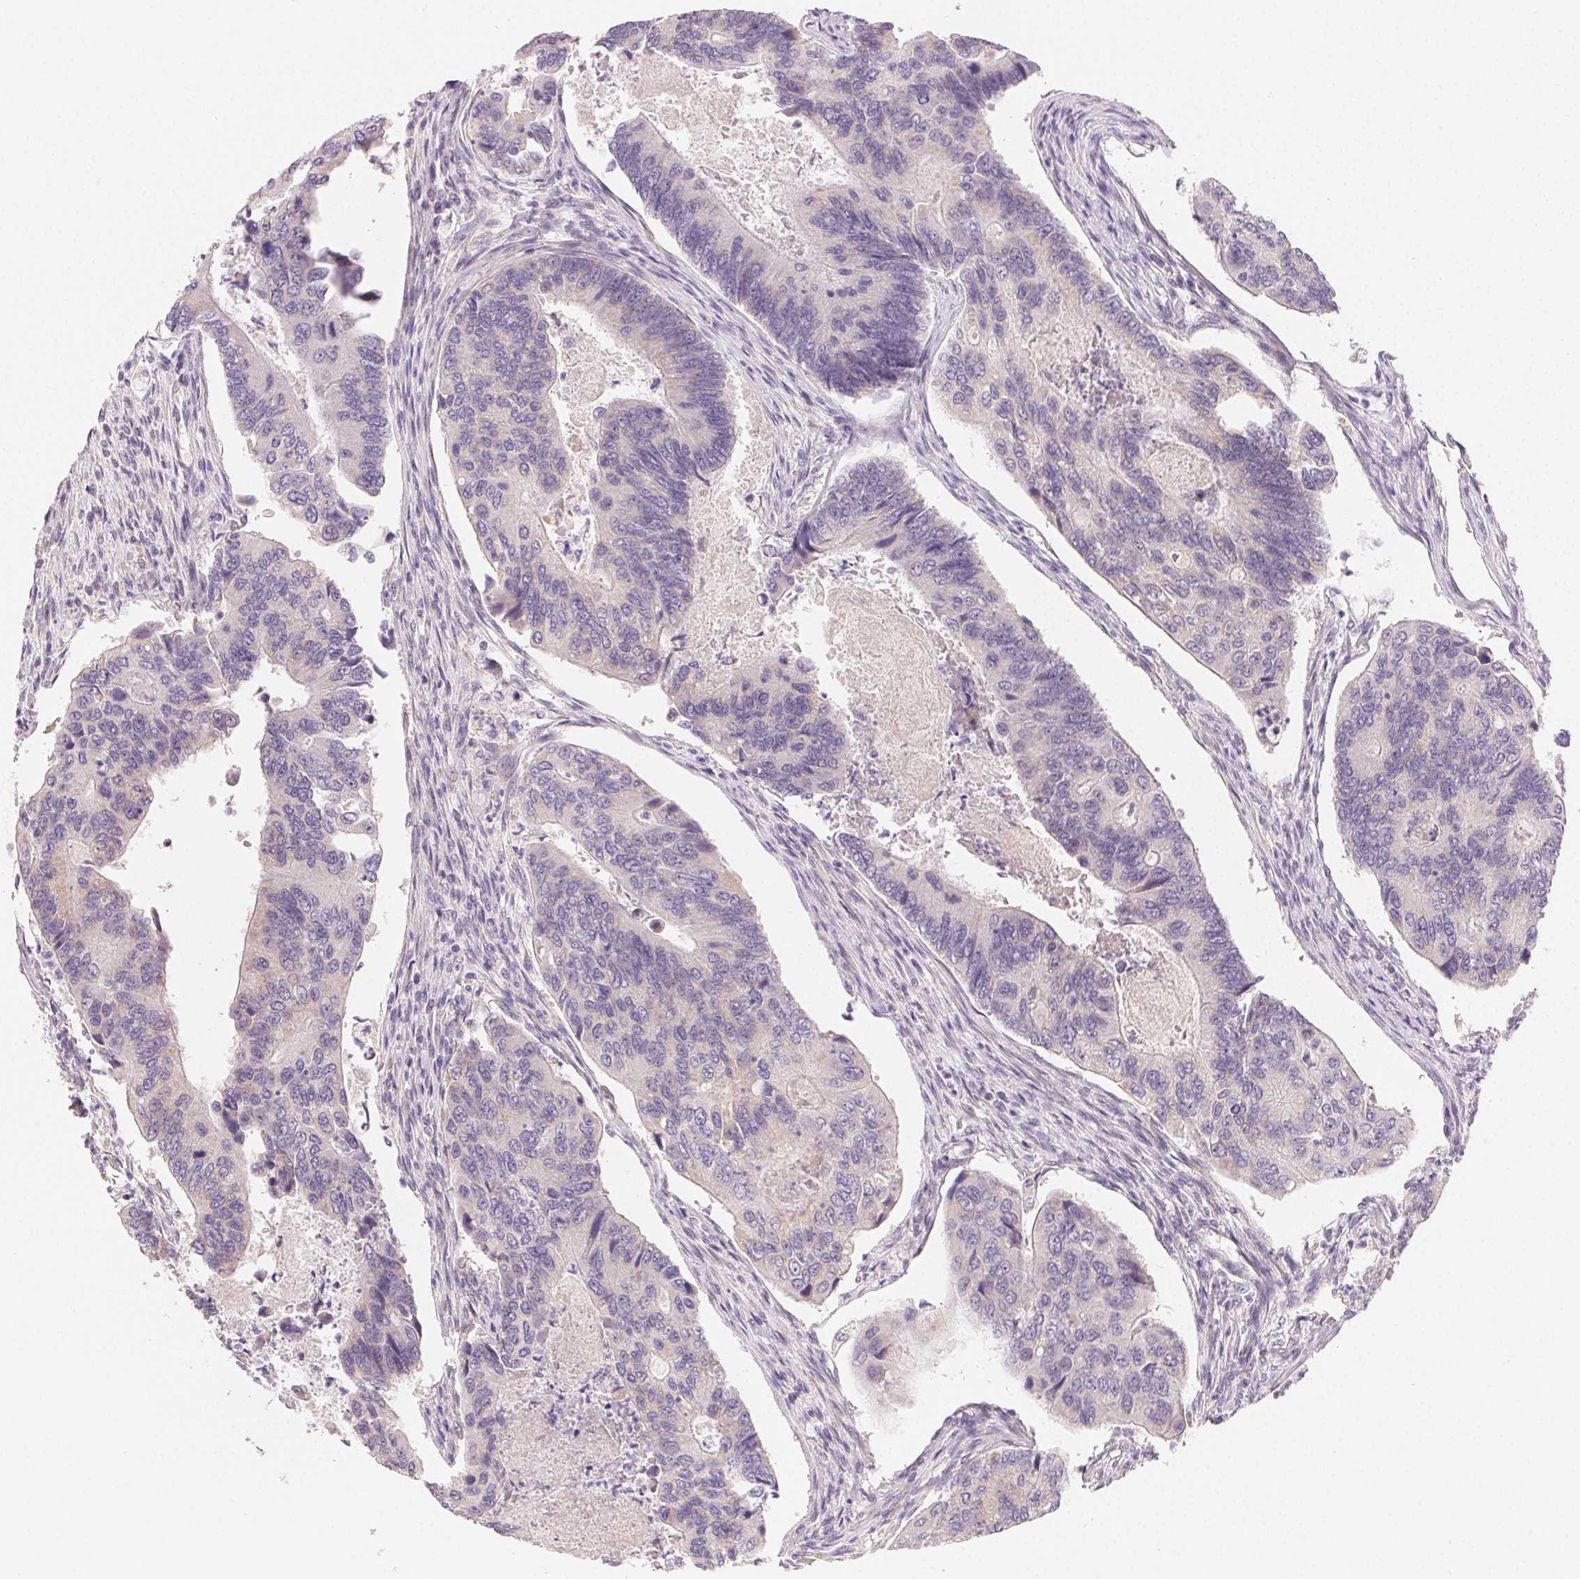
{"staining": {"intensity": "negative", "quantity": "none", "location": "none"}, "tissue": "colorectal cancer", "cell_type": "Tumor cells", "image_type": "cancer", "snomed": [{"axis": "morphology", "description": "Adenocarcinoma, NOS"}, {"axis": "topography", "description": "Colon"}], "caption": "IHC of adenocarcinoma (colorectal) exhibits no positivity in tumor cells.", "gene": "MYBL1", "patient": {"sex": "female", "age": 67}}